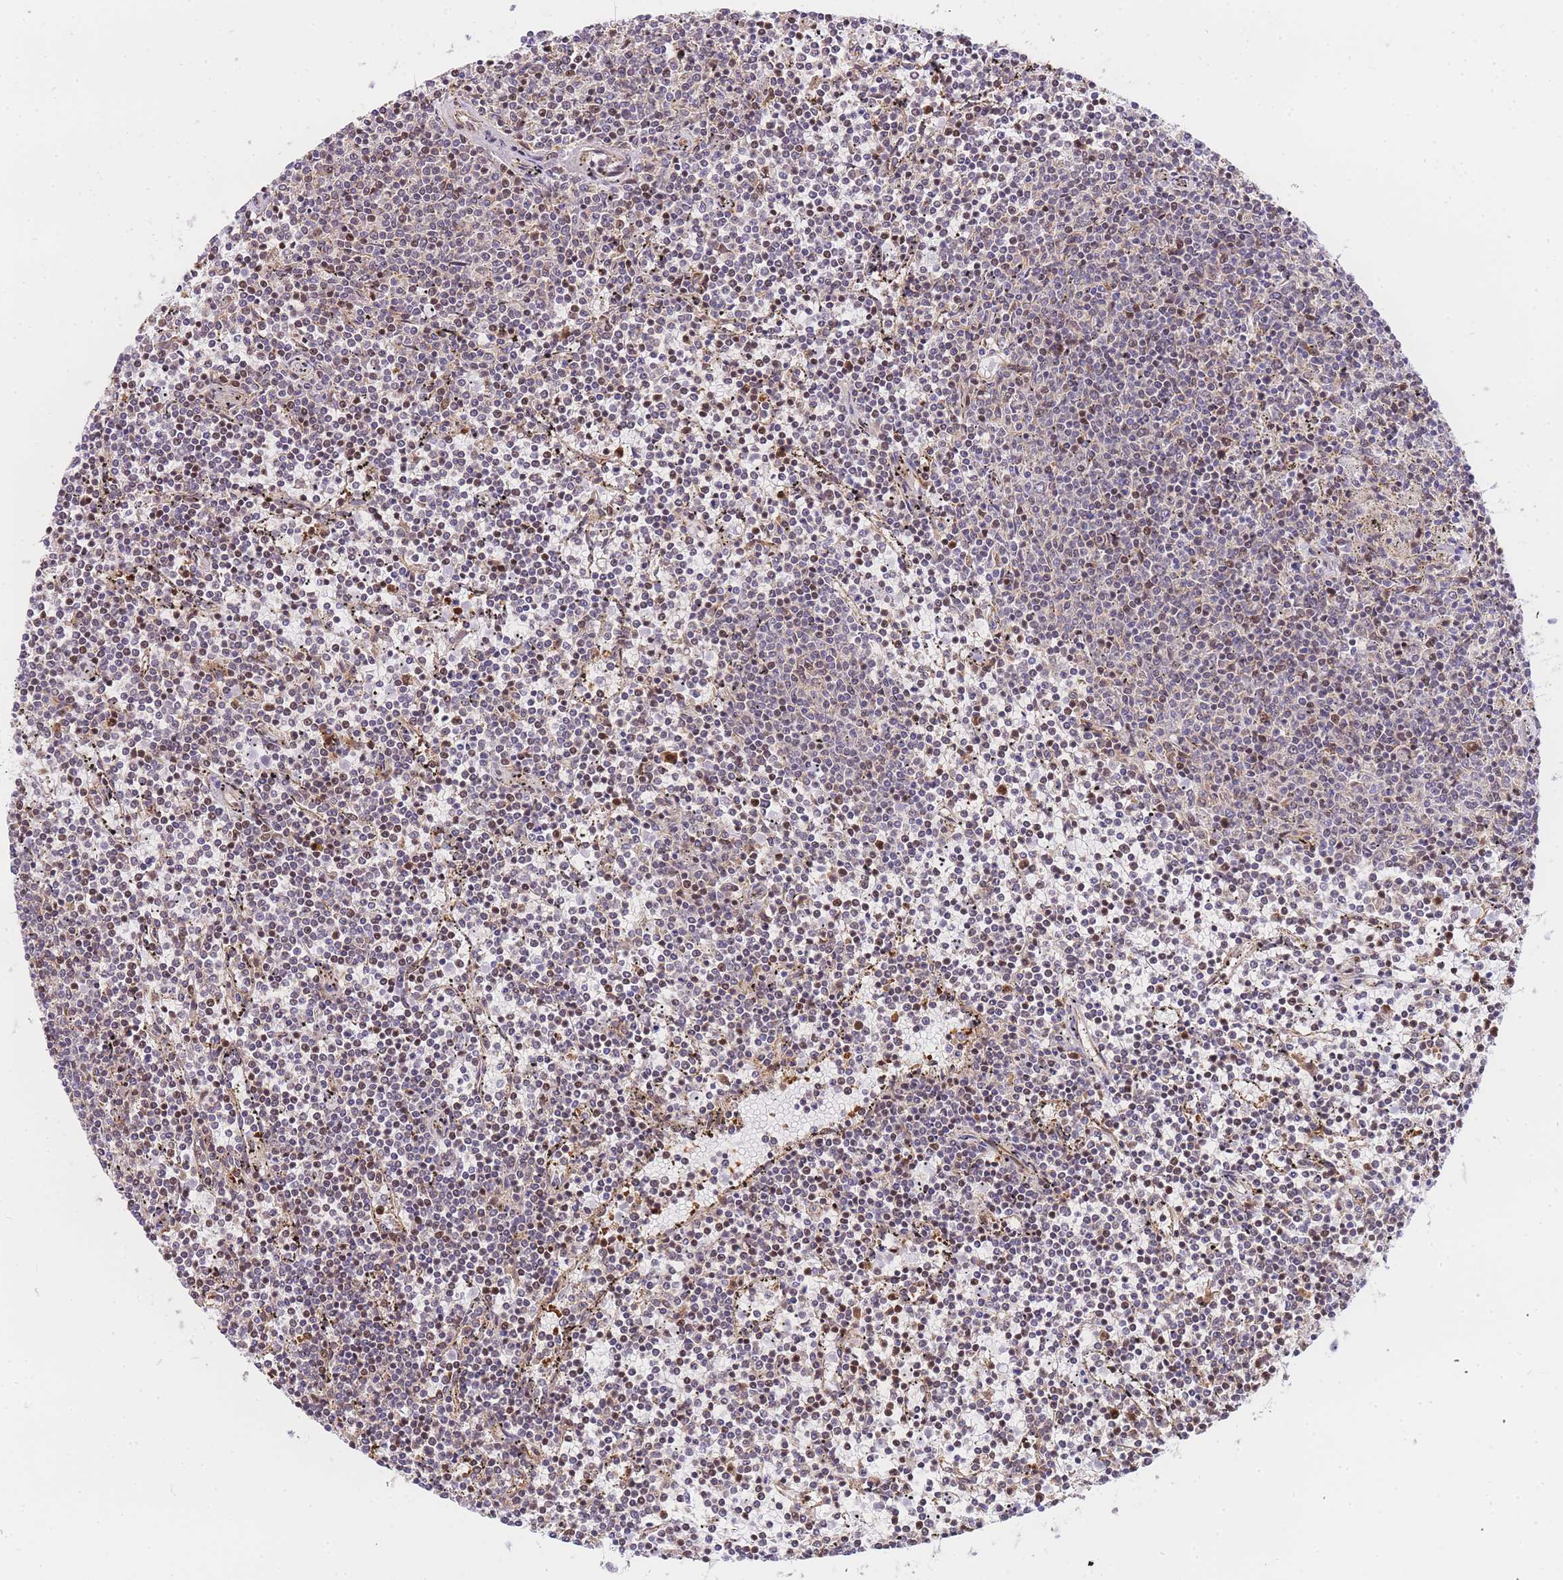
{"staining": {"intensity": "weak", "quantity": "25%-75%", "location": "nuclear"}, "tissue": "lymphoma", "cell_type": "Tumor cells", "image_type": "cancer", "snomed": [{"axis": "morphology", "description": "Malignant lymphoma, non-Hodgkin's type, Low grade"}, {"axis": "topography", "description": "Spleen"}], "caption": "An image of human lymphoma stained for a protein exhibits weak nuclear brown staining in tumor cells. (brown staining indicates protein expression, while blue staining denotes nuclei).", "gene": "S100PBP", "patient": {"sex": "female", "age": 50}}